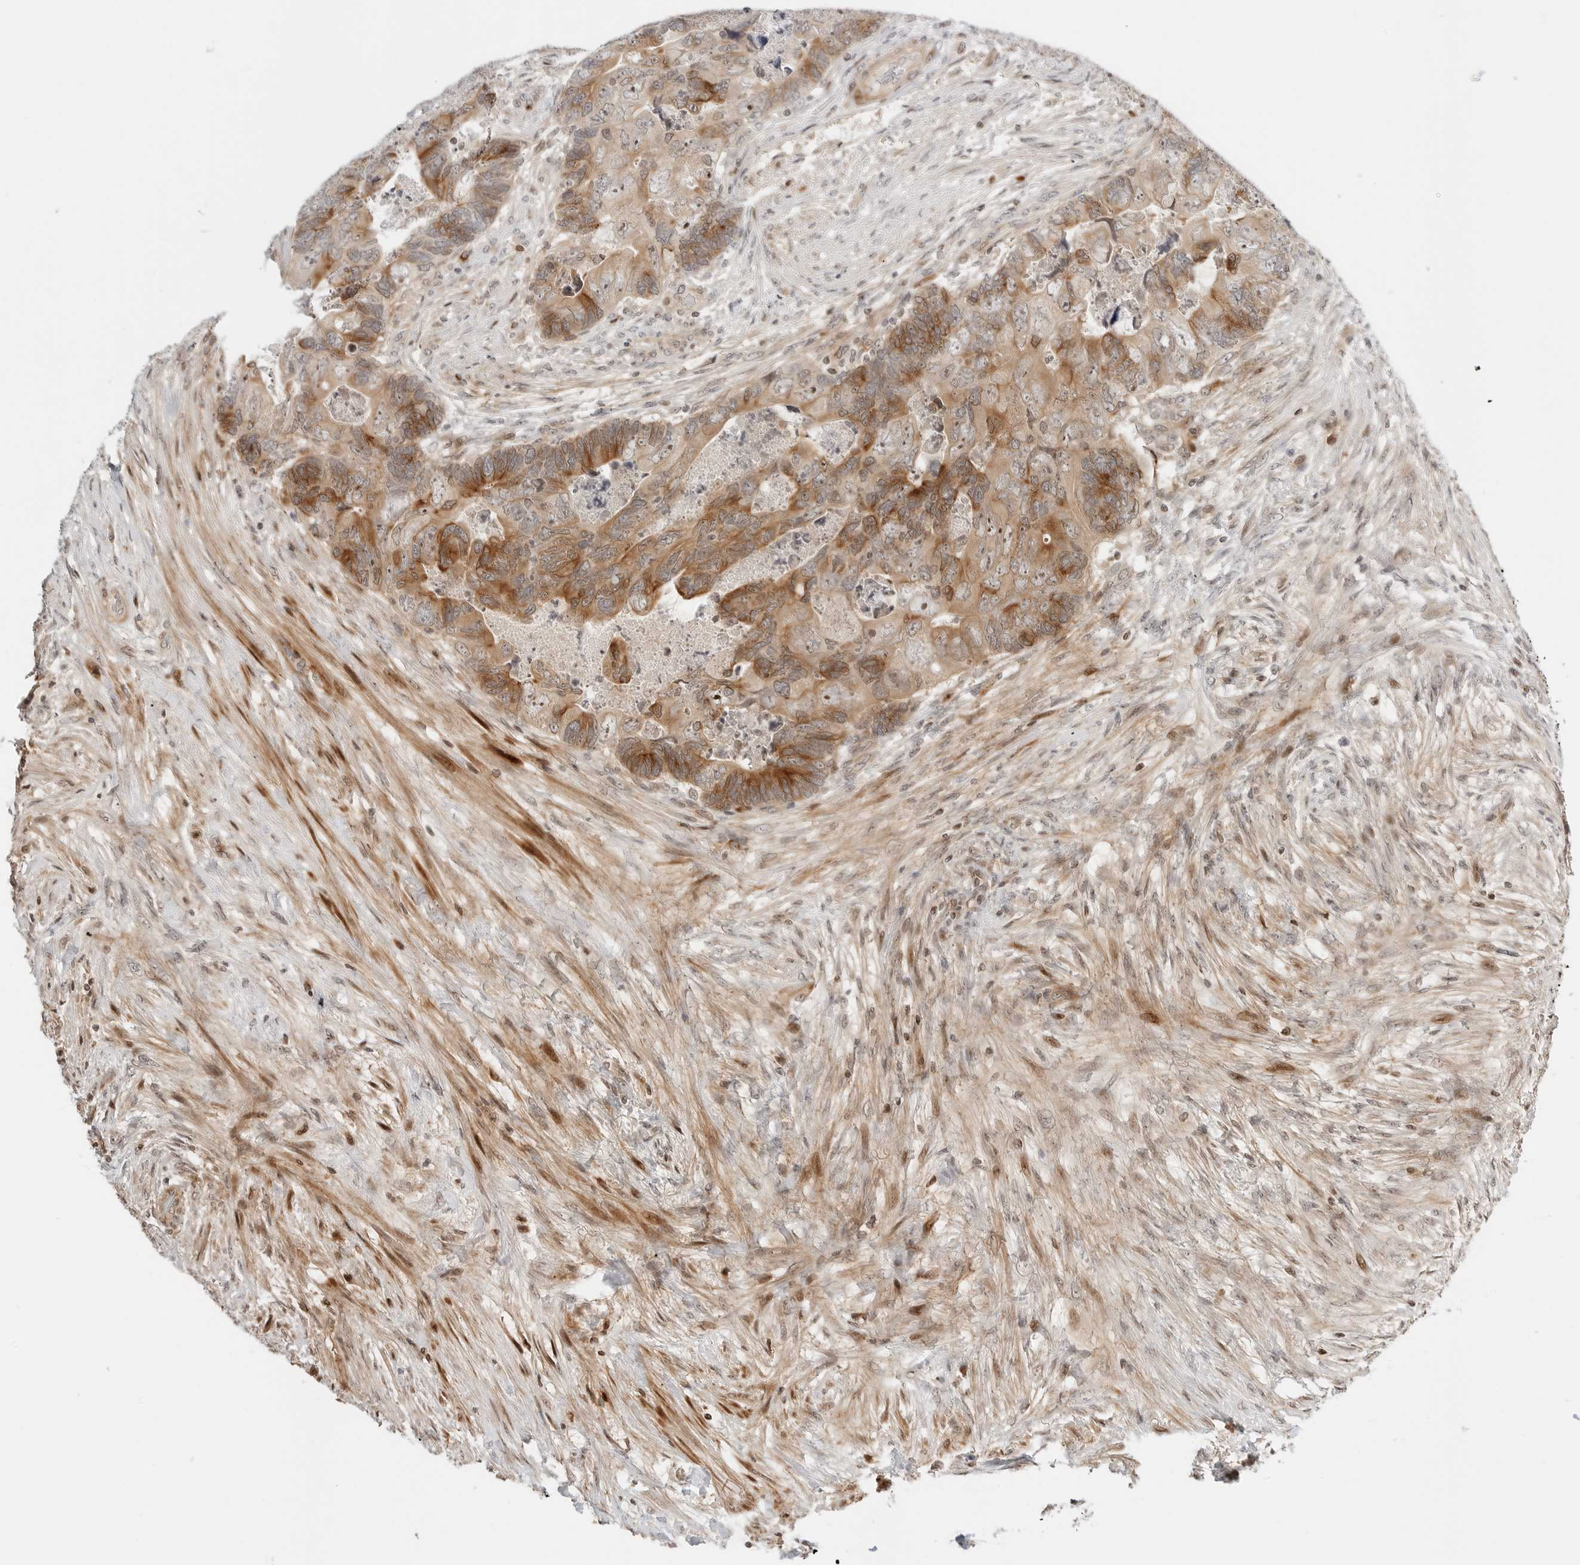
{"staining": {"intensity": "moderate", "quantity": ">75%", "location": "cytoplasmic/membranous,nuclear"}, "tissue": "colorectal cancer", "cell_type": "Tumor cells", "image_type": "cancer", "snomed": [{"axis": "morphology", "description": "Adenocarcinoma, NOS"}, {"axis": "topography", "description": "Rectum"}], "caption": "There is medium levels of moderate cytoplasmic/membranous and nuclear staining in tumor cells of adenocarcinoma (colorectal), as demonstrated by immunohistochemical staining (brown color).", "gene": "GEM", "patient": {"sex": "male", "age": 63}}